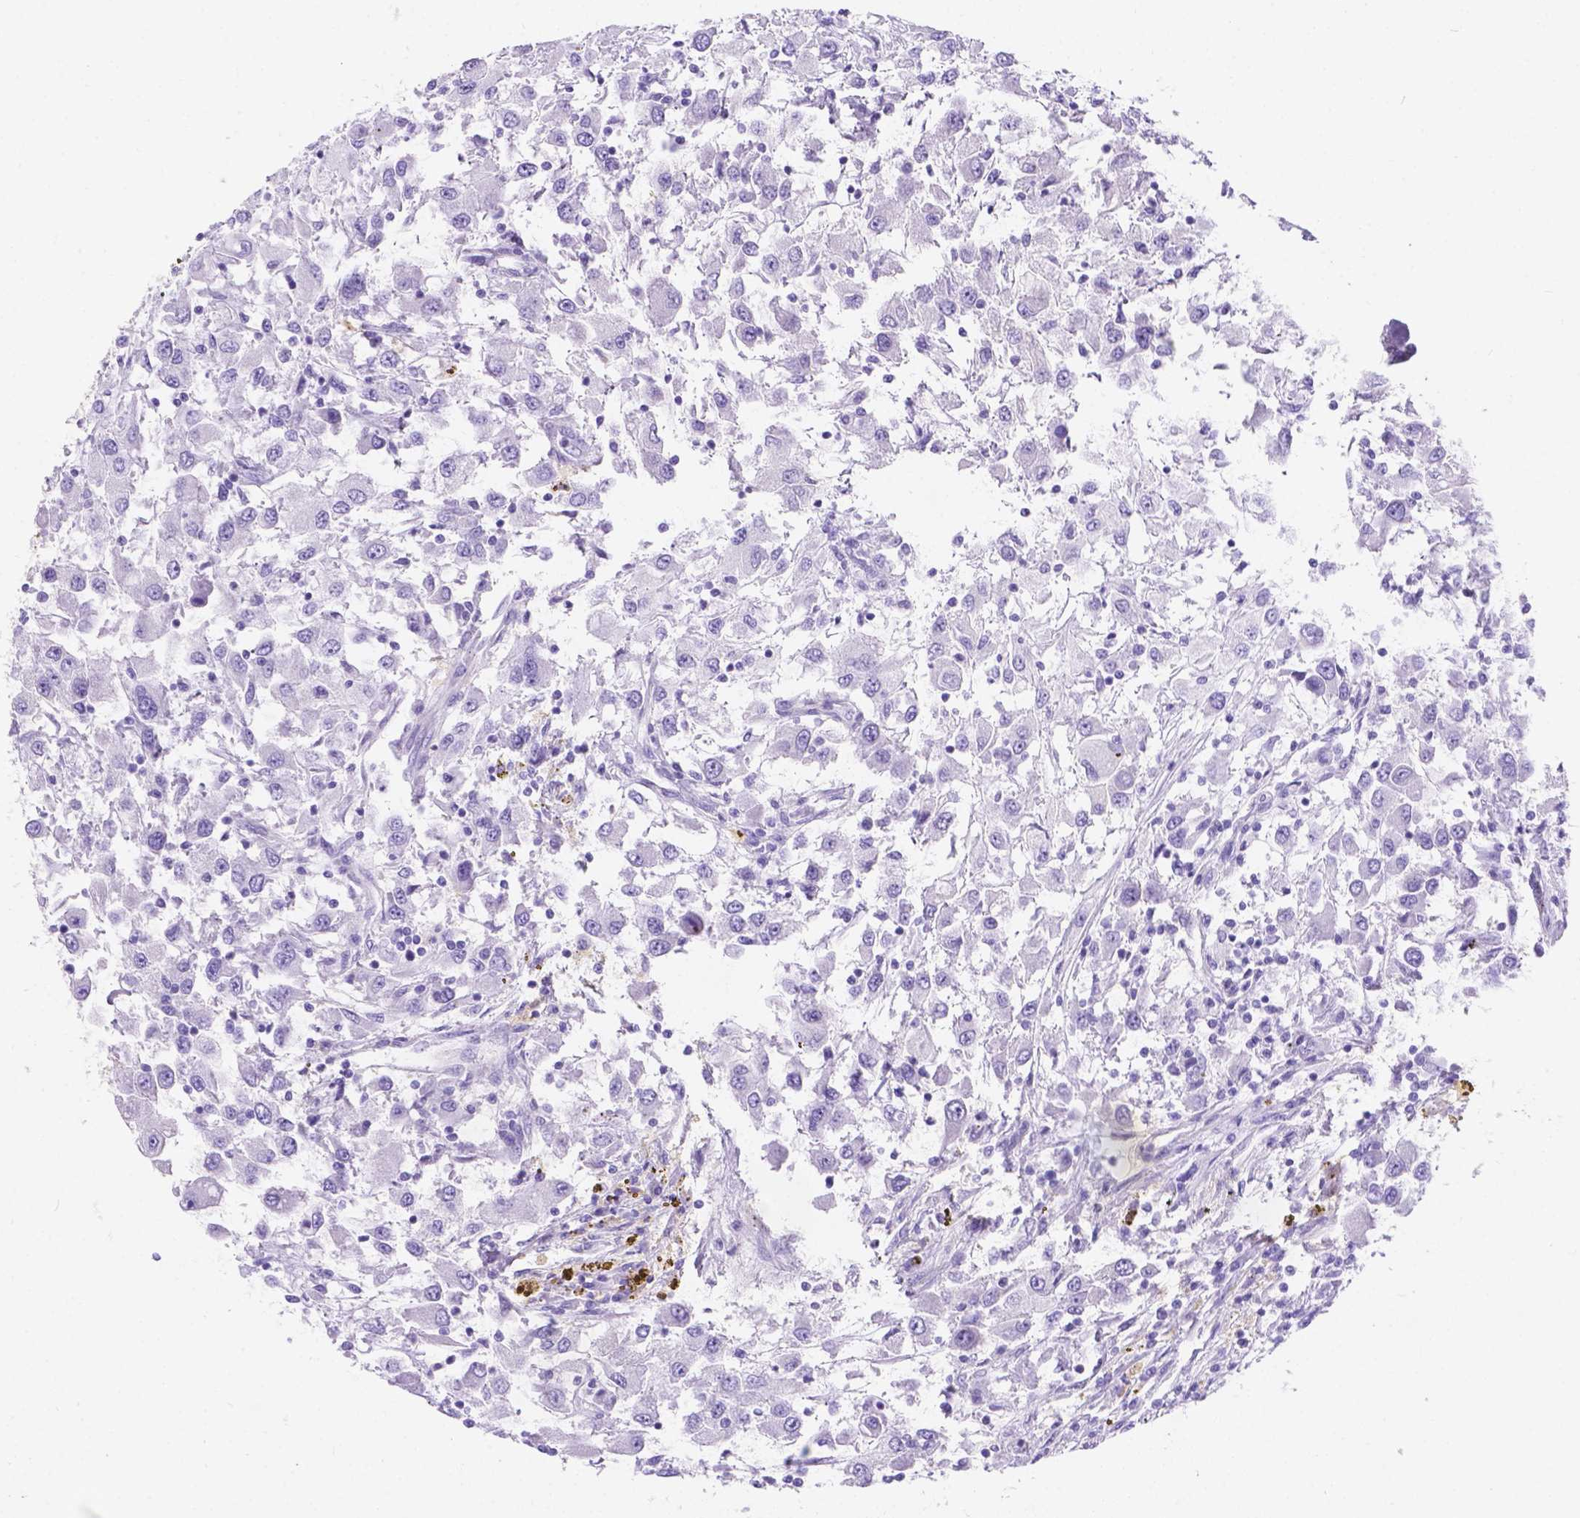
{"staining": {"intensity": "negative", "quantity": "none", "location": "none"}, "tissue": "renal cancer", "cell_type": "Tumor cells", "image_type": "cancer", "snomed": [{"axis": "morphology", "description": "Adenocarcinoma, NOS"}, {"axis": "topography", "description": "Kidney"}], "caption": "Immunohistochemistry photomicrograph of renal cancer stained for a protein (brown), which shows no positivity in tumor cells. (Brightfield microscopy of DAB (3,3'-diaminobenzidine) IHC at high magnification).", "gene": "DMWD", "patient": {"sex": "female", "age": 67}}